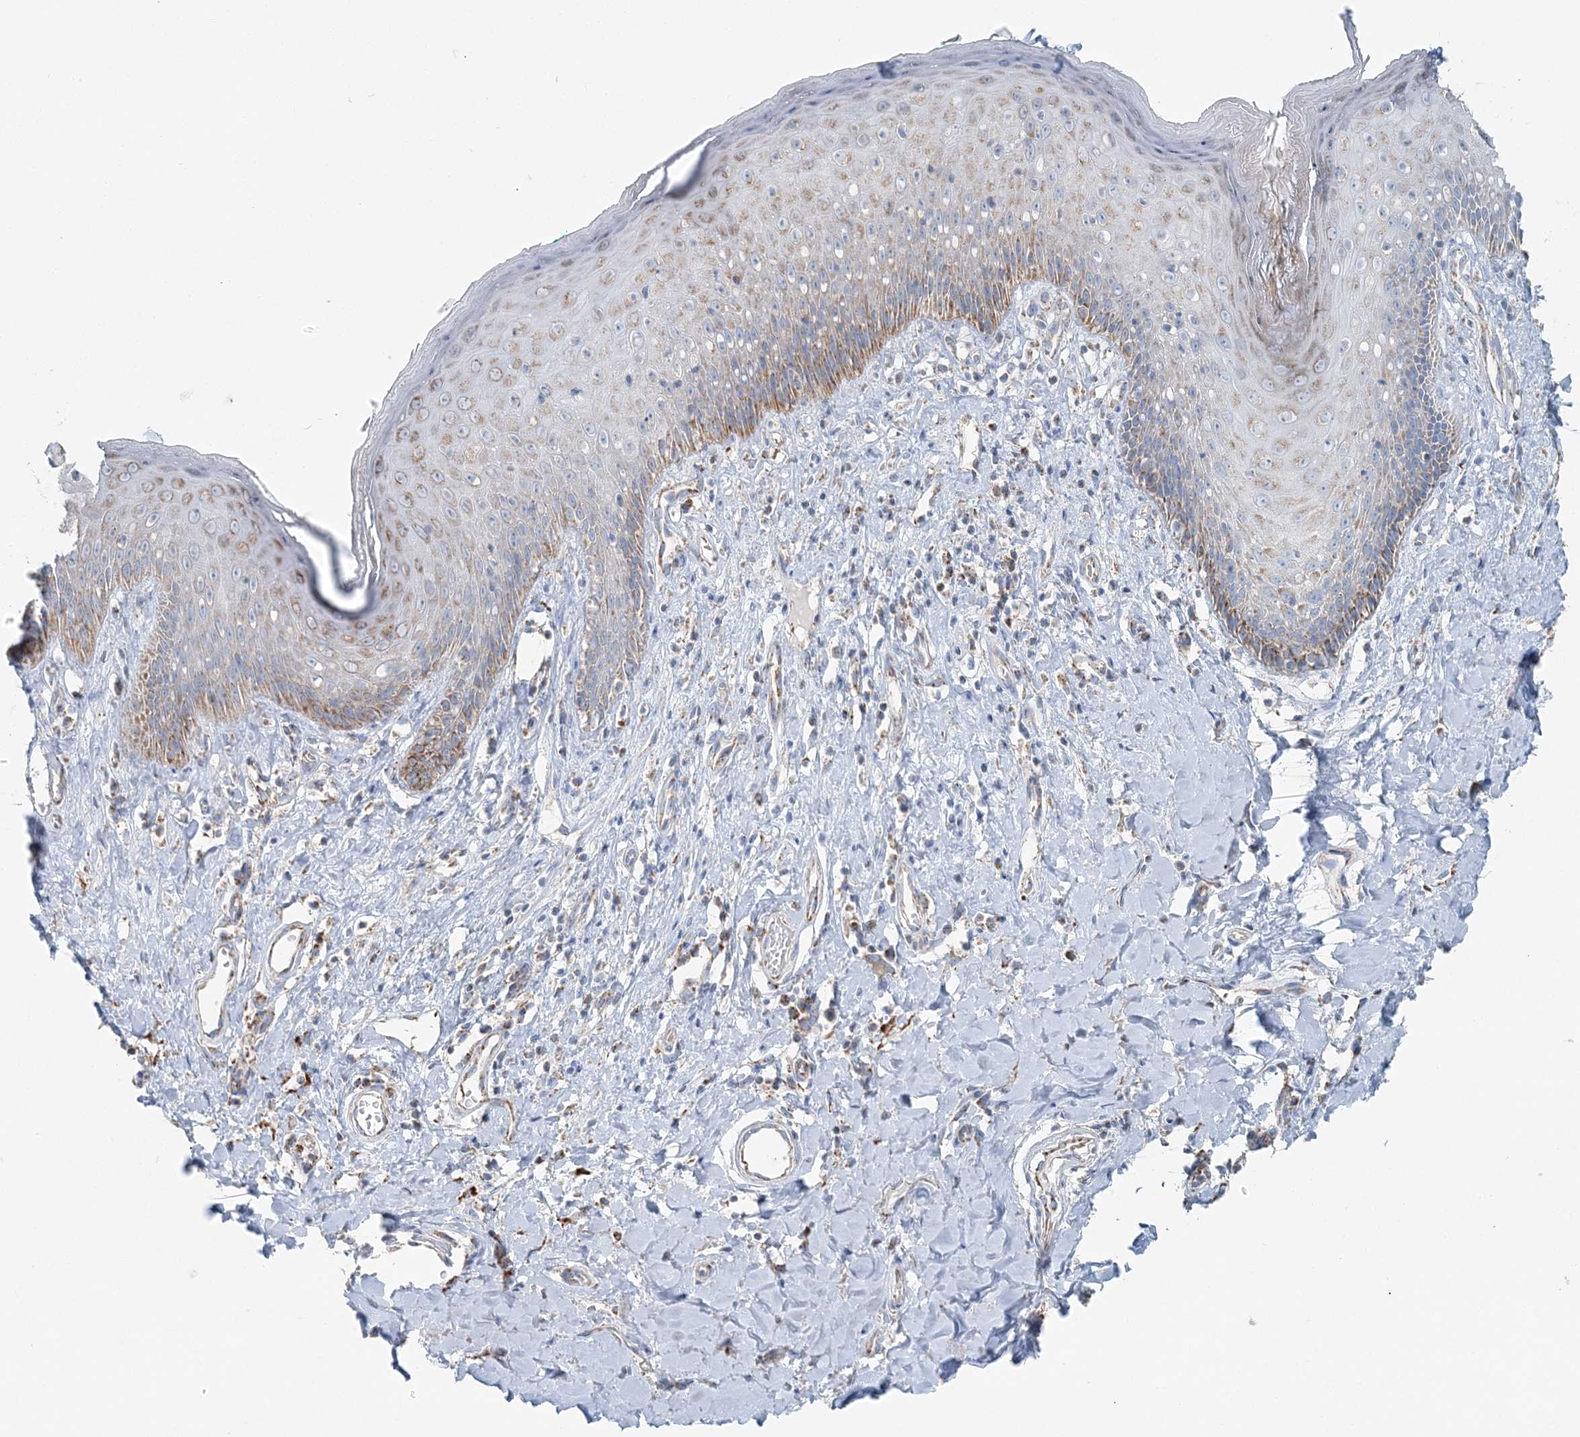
{"staining": {"intensity": "moderate", "quantity": "25%-75%", "location": "cytoplasmic/membranous"}, "tissue": "skin", "cell_type": "Epidermal cells", "image_type": "normal", "snomed": [{"axis": "morphology", "description": "Normal tissue, NOS"}, {"axis": "morphology", "description": "Squamous cell carcinoma, NOS"}, {"axis": "topography", "description": "Vulva"}], "caption": "Immunohistochemical staining of normal human skin displays moderate cytoplasmic/membranous protein expression in about 25%-75% of epidermal cells.", "gene": "PCCB", "patient": {"sex": "female", "age": 85}}